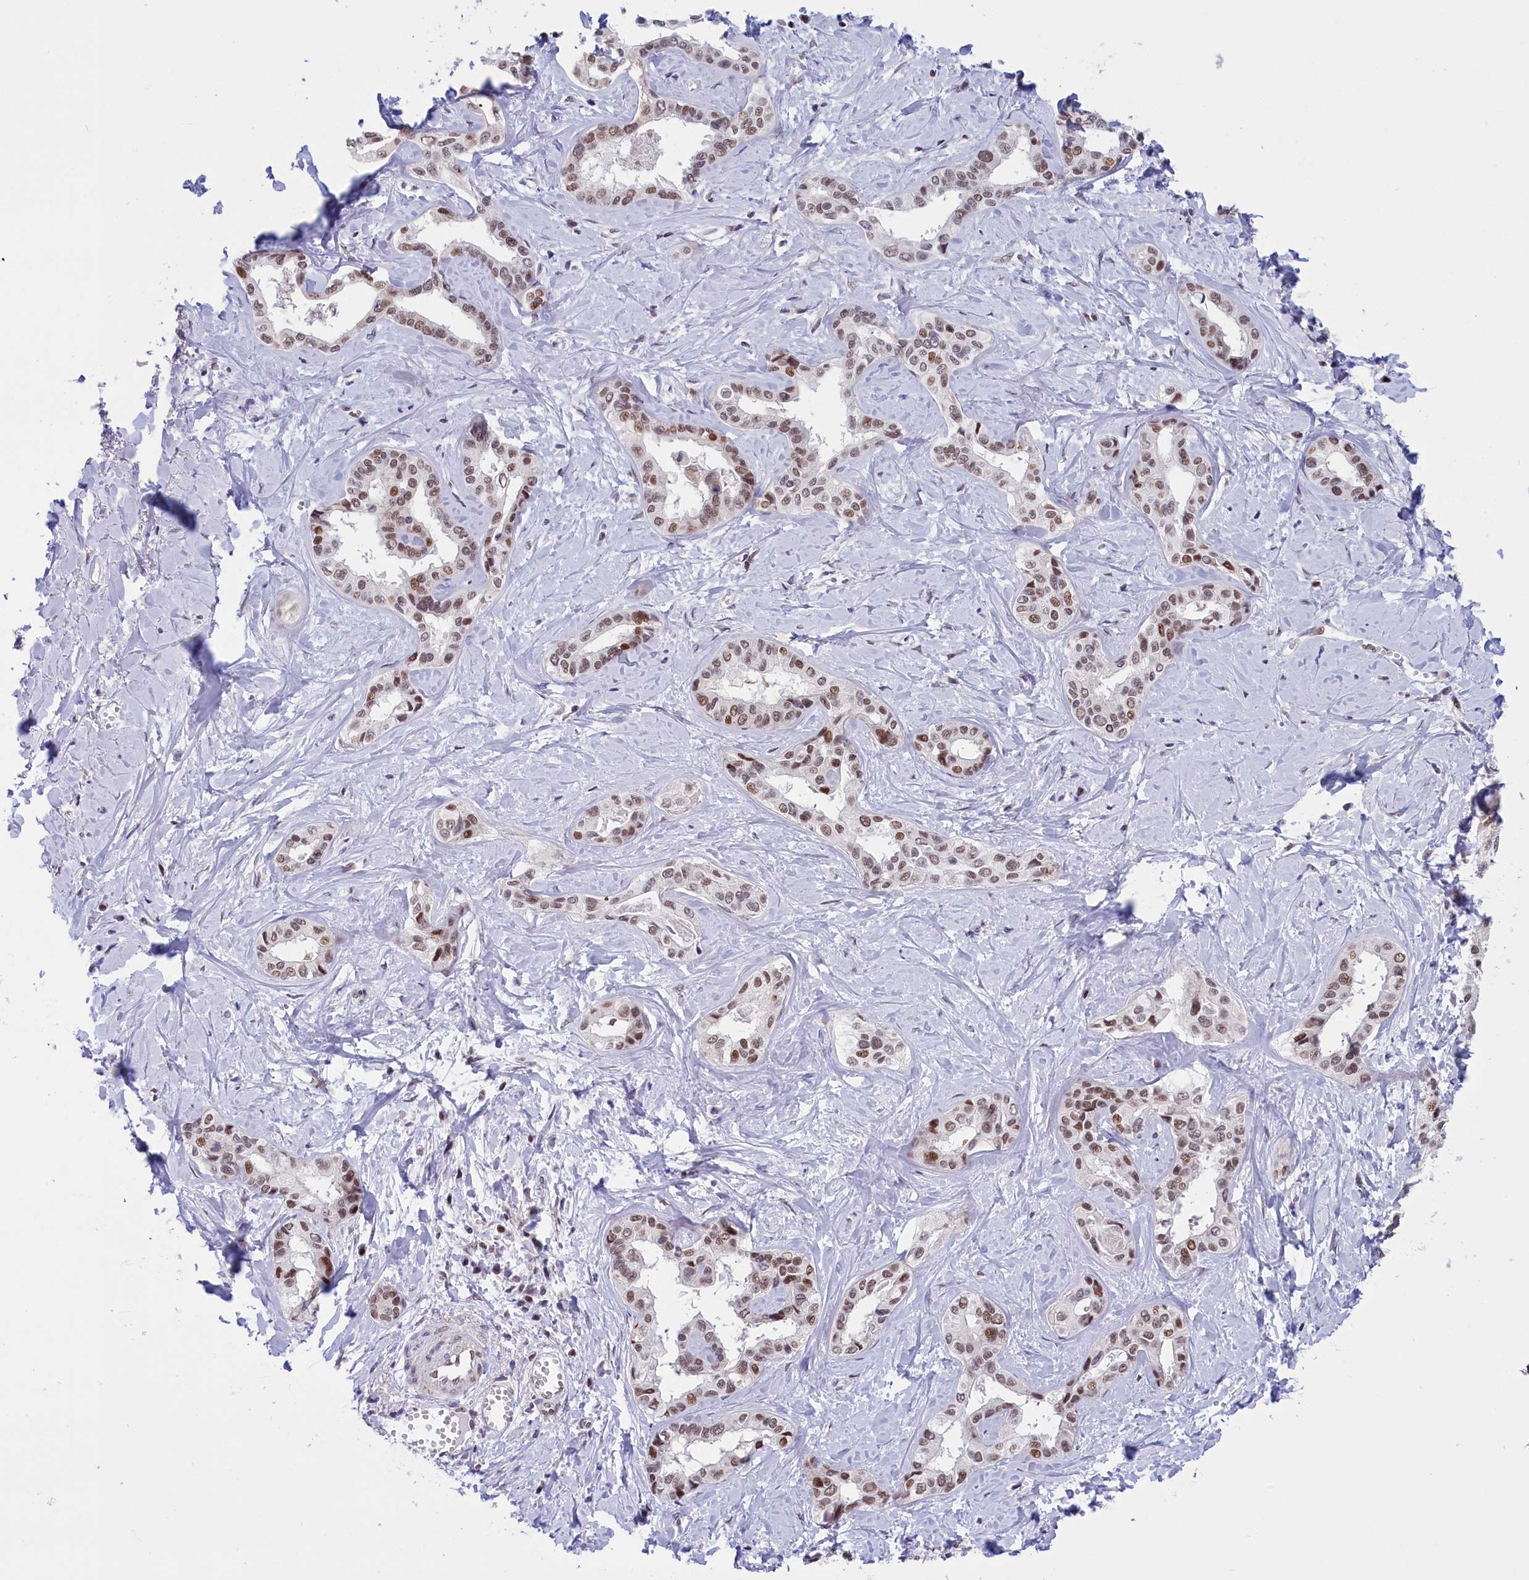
{"staining": {"intensity": "weak", "quantity": ">75%", "location": "nuclear"}, "tissue": "liver cancer", "cell_type": "Tumor cells", "image_type": "cancer", "snomed": [{"axis": "morphology", "description": "Cholangiocarcinoma"}, {"axis": "topography", "description": "Liver"}], "caption": "Human liver cancer stained with a brown dye demonstrates weak nuclear positive positivity in about >75% of tumor cells.", "gene": "CDYL2", "patient": {"sex": "female", "age": 77}}